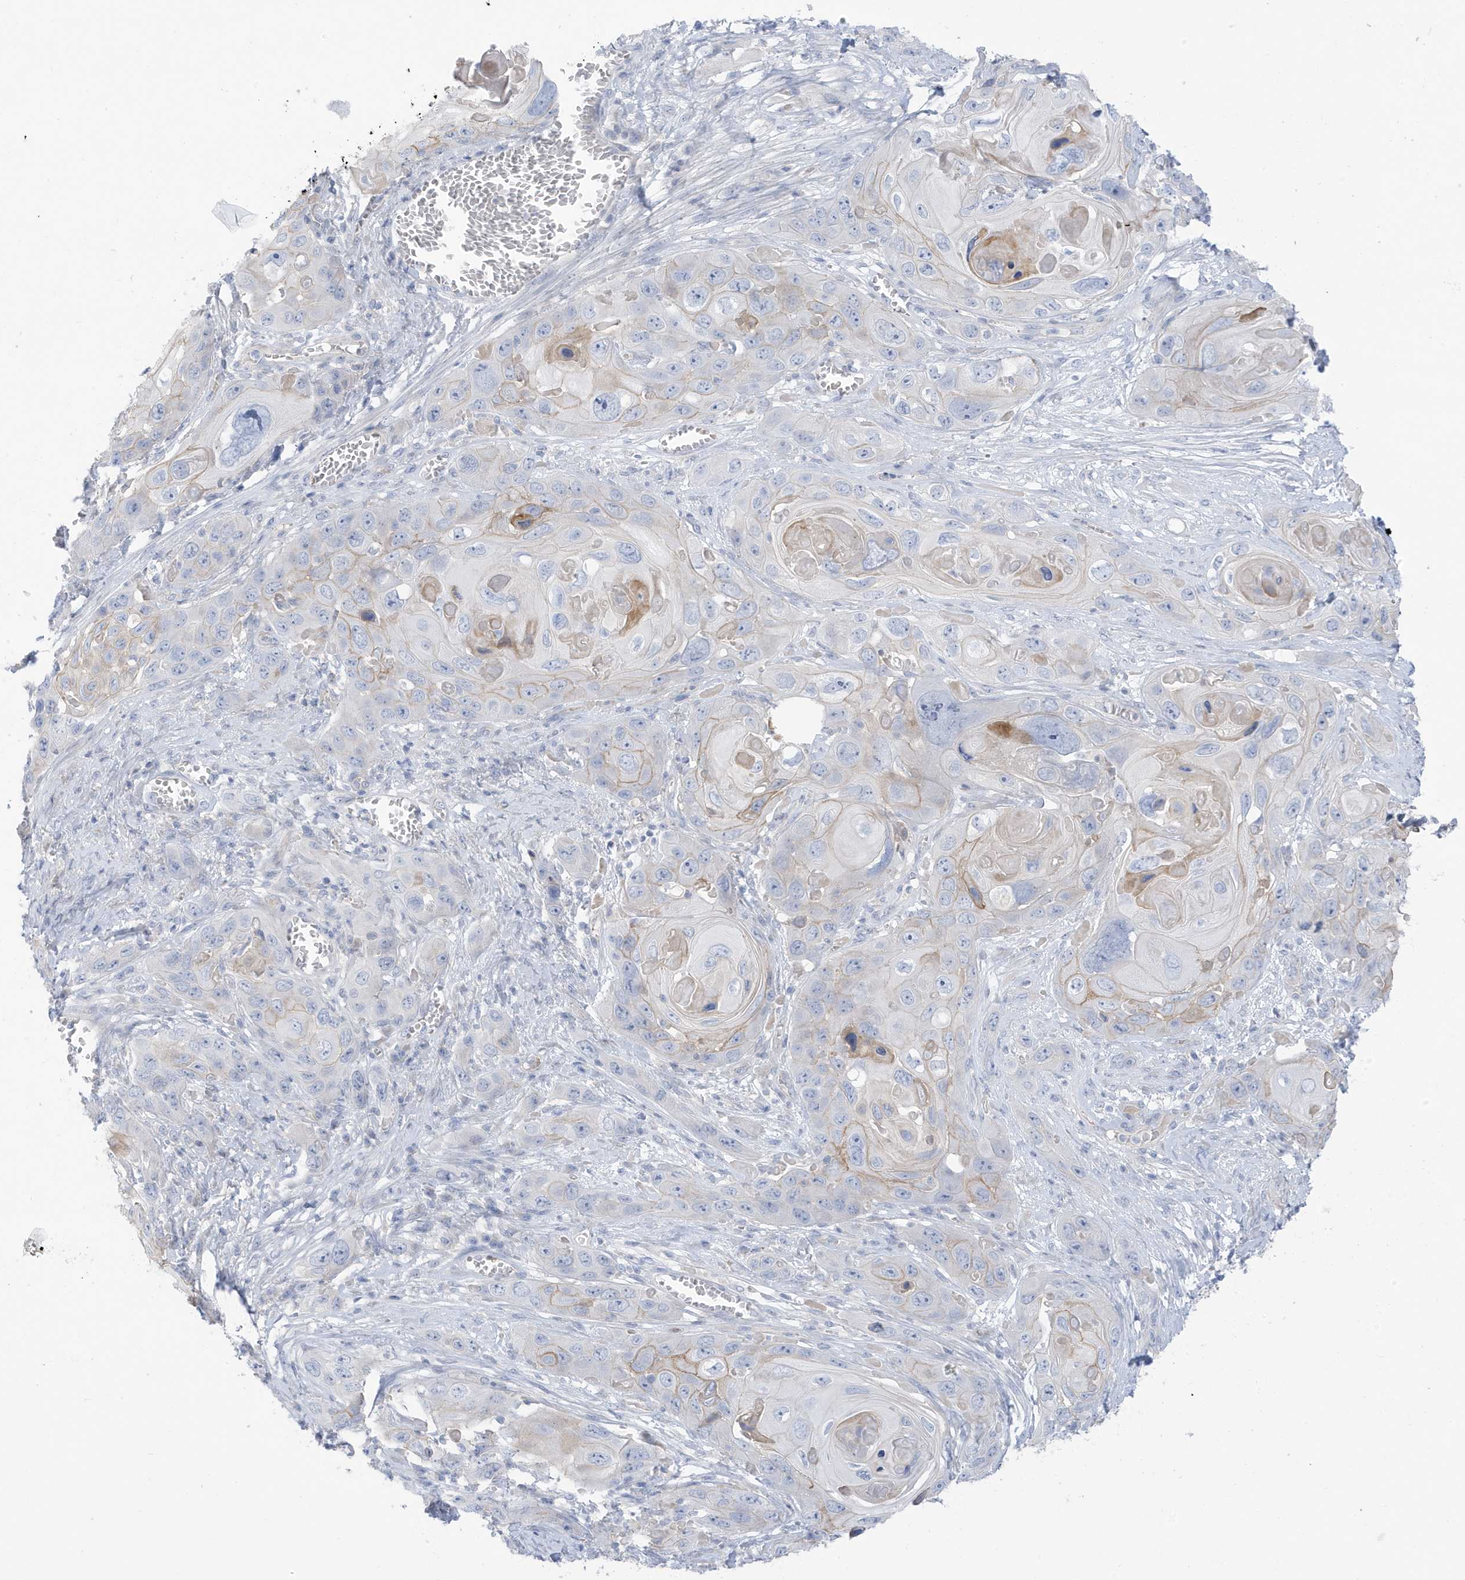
{"staining": {"intensity": "negative", "quantity": "none", "location": "none"}, "tissue": "skin cancer", "cell_type": "Tumor cells", "image_type": "cancer", "snomed": [{"axis": "morphology", "description": "Squamous cell carcinoma, NOS"}, {"axis": "topography", "description": "Skin"}], "caption": "Immunohistochemical staining of skin cancer (squamous cell carcinoma) shows no significant expression in tumor cells. (DAB IHC with hematoxylin counter stain).", "gene": "ATP13A5", "patient": {"sex": "male", "age": 55}}